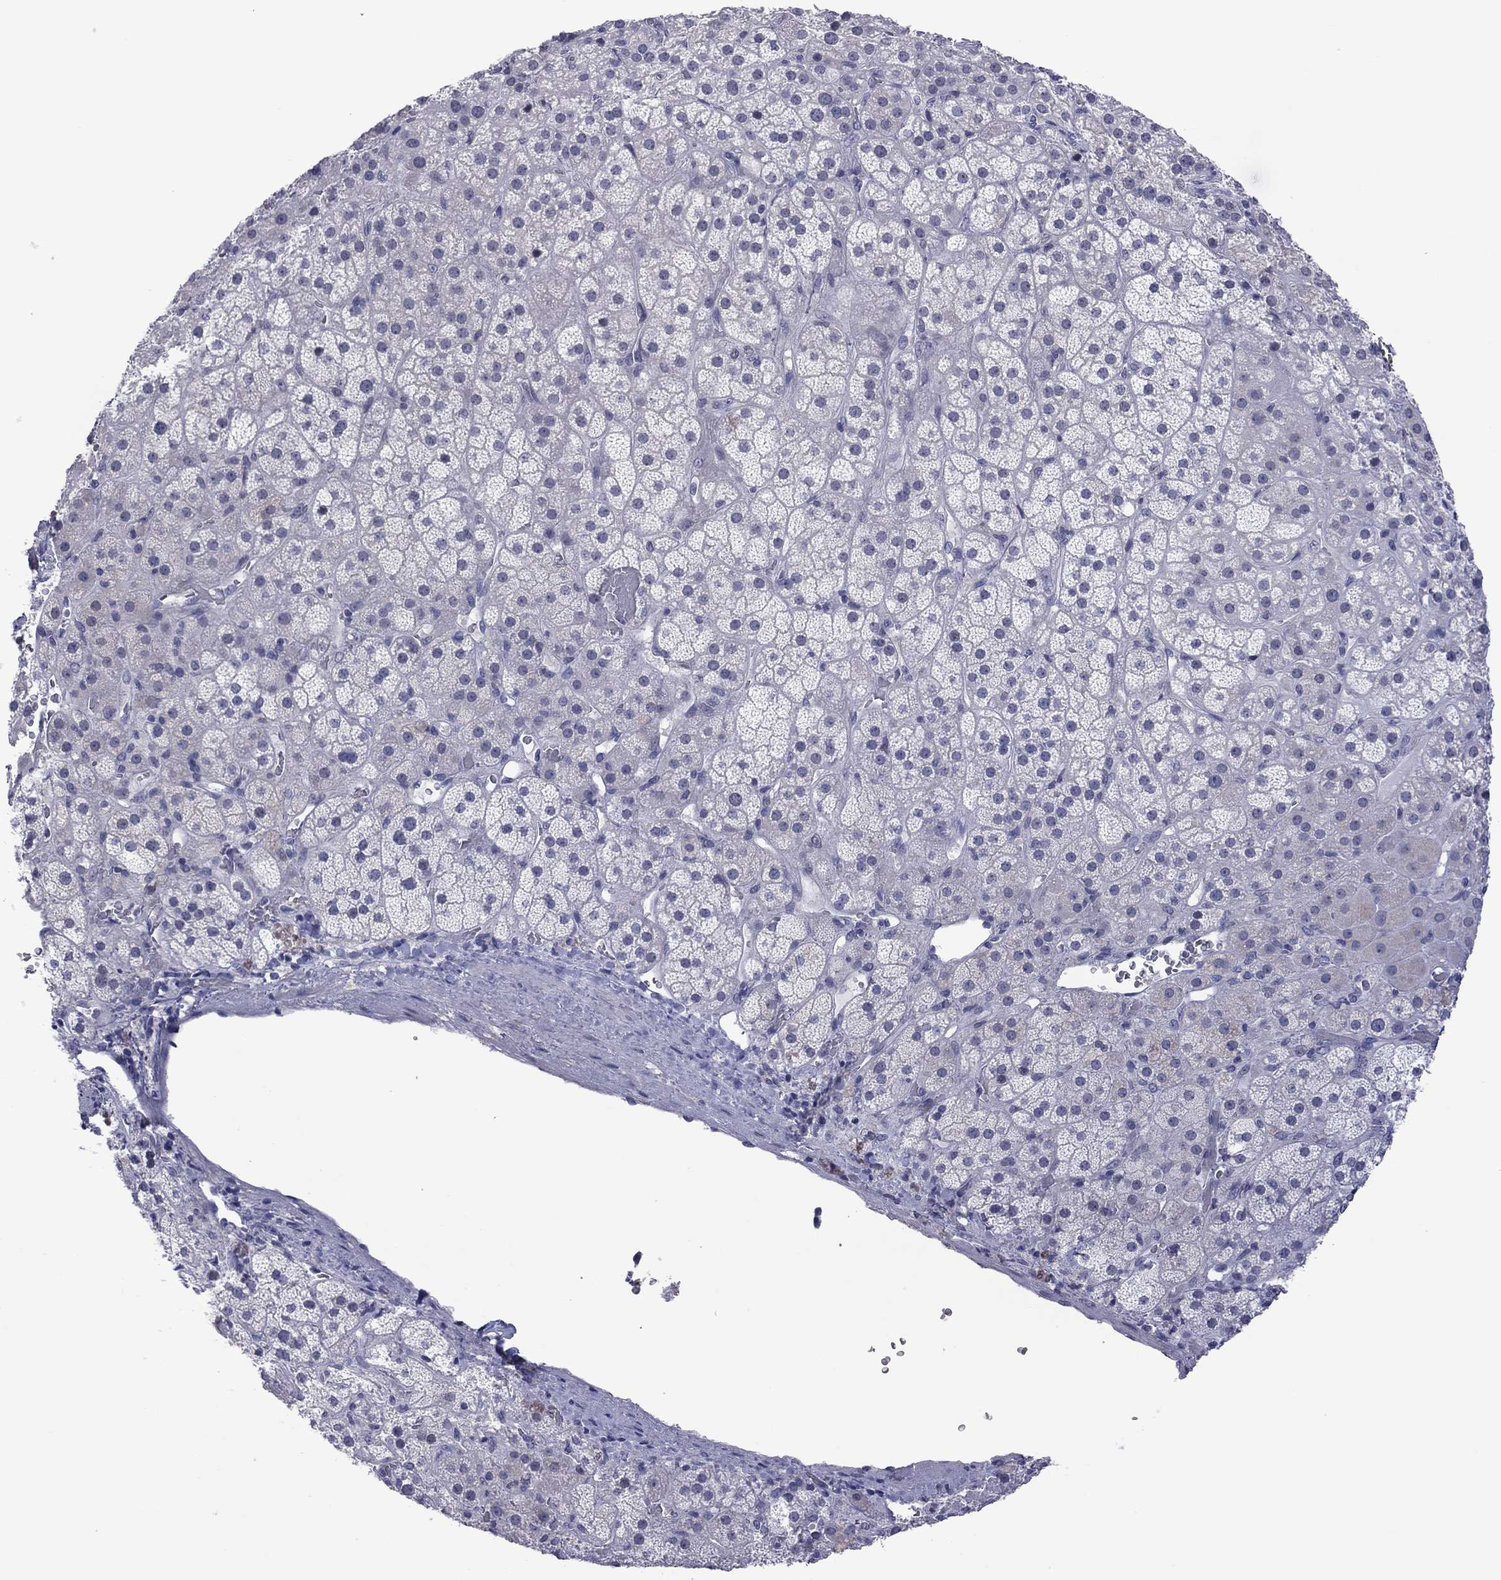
{"staining": {"intensity": "negative", "quantity": "none", "location": "none"}, "tissue": "adrenal gland", "cell_type": "Glandular cells", "image_type": "normal", "snomed": [{"axis": "morphology", "description": "Normal tissue, NOS"}, {"axis": "topography", "description": "Adrenal gland"}], "caption": "Protein analysis of unremarkable adrenal gland exhibits no significant staining in glandular cells.", "gene": "POU5F2", "patient": {"sex": "male", "age": 57}}